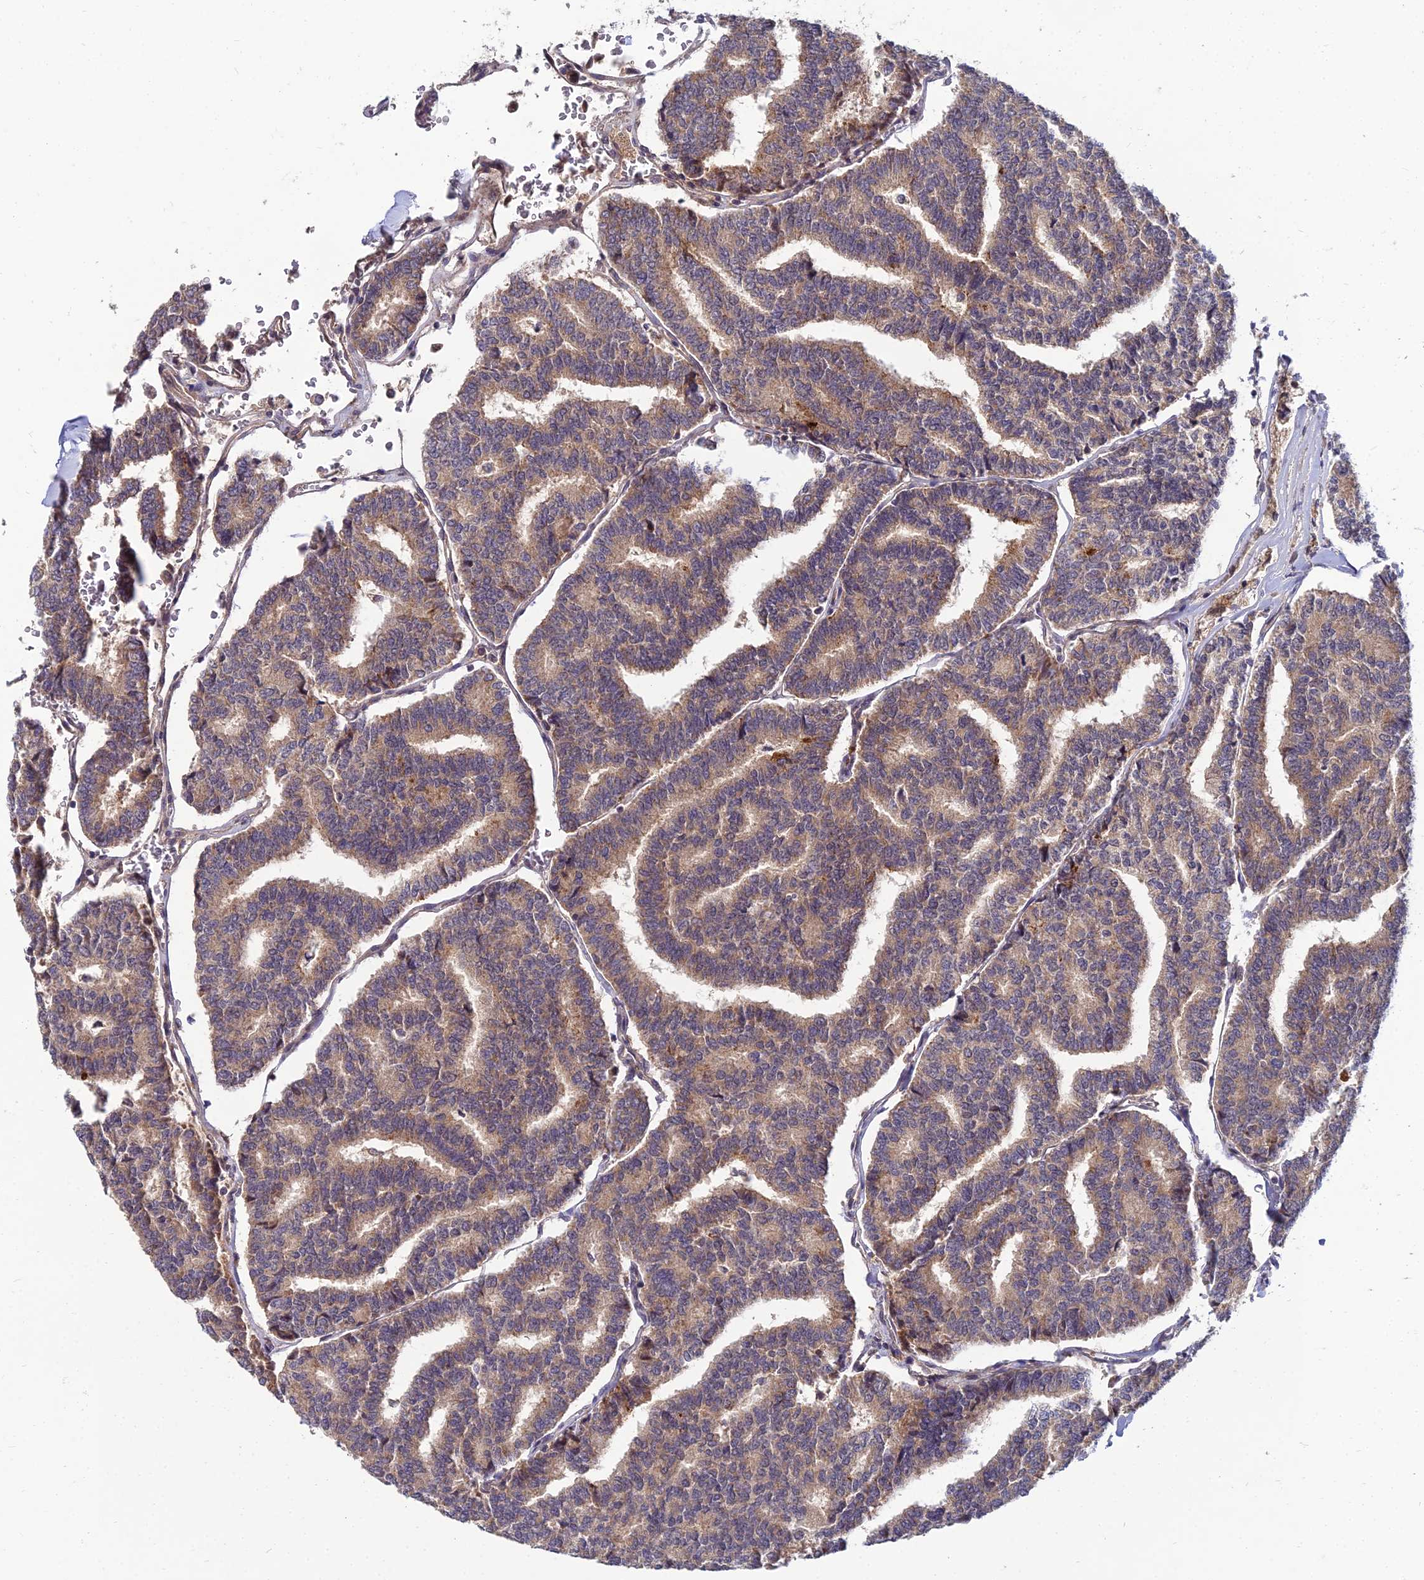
{"staining": {"intensity": "weak", "quantity": ">75%", "location": "cytoplasmic/membranous"}, "tissue": "thyroid cancer", "cell_type": "Tumor cells", "image_type": "cancer", "snomed": [{"axis": "morphology", "description": "Papillary adenocarcinoma, NOS"}, {"axis": "topography", "description": "Thyroid gland"}], "caption": "Tumor cells demonstrate weak cytoplasmic/membranous staining in approximately >75% of cells in thyroid cancer.", "gene": "NPY", "patient": {"sex": "female", "age": 35}}